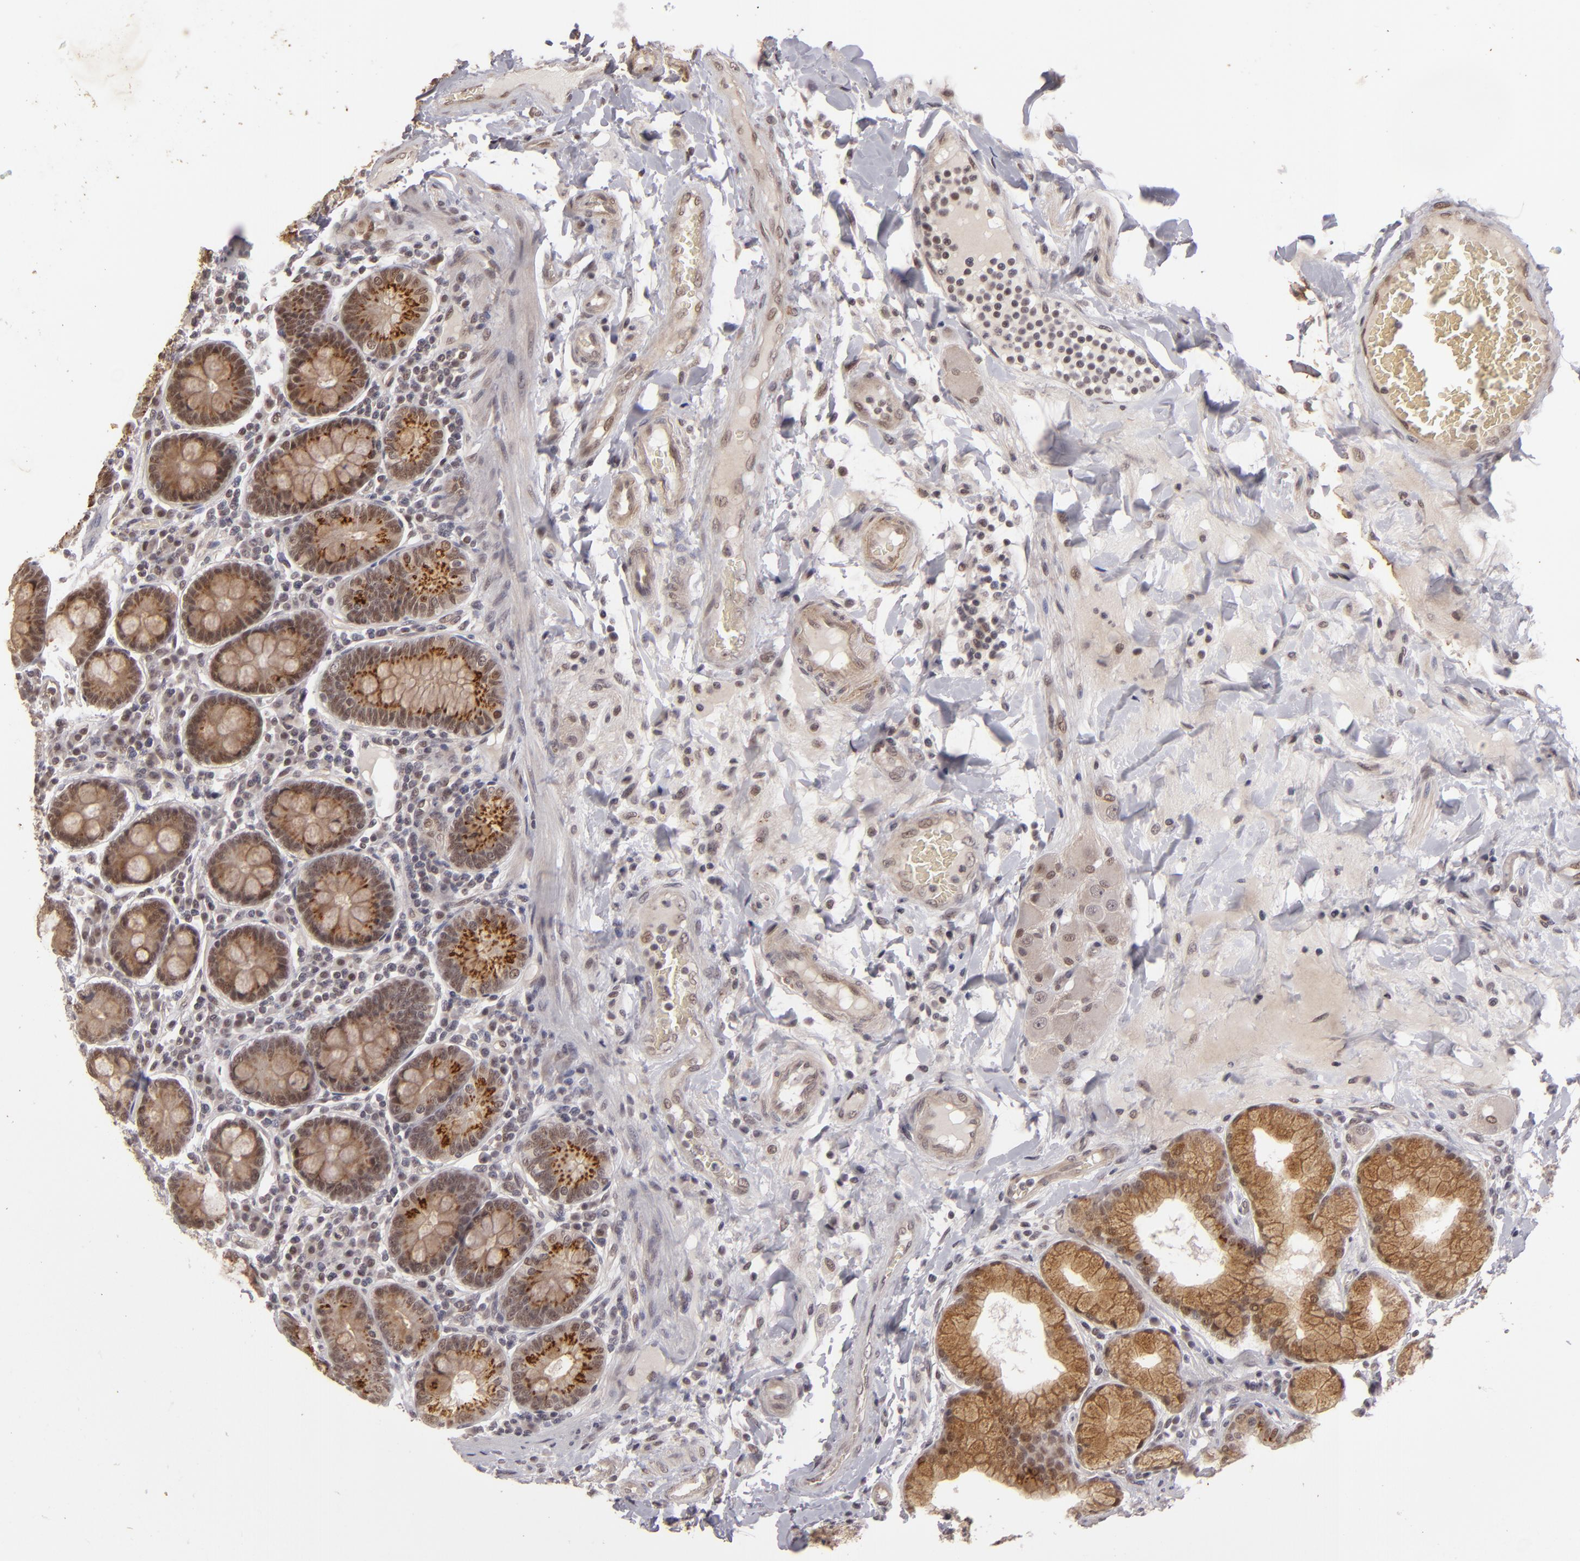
{"staining": {"intensity": "moderate", "quantity": "25%-75%", "location": "cytoplasmic/membranous"}, "tissue": "duodenum", "cell_type": "Glandular cells", "image_type": "normal", "snomed": [{"axis": "morphology", "description": "Normal tissue, NOS"}, {"axis": "topography", "description": "Duodenum"}], "caption": "Duodenum stained with immunohistochemistry displays moderate cytoplasmic/membranous staining in about 25%-75% of glandular cells.", "gene": "DFFA", "patient": {"sex": "male", "age": 50}}